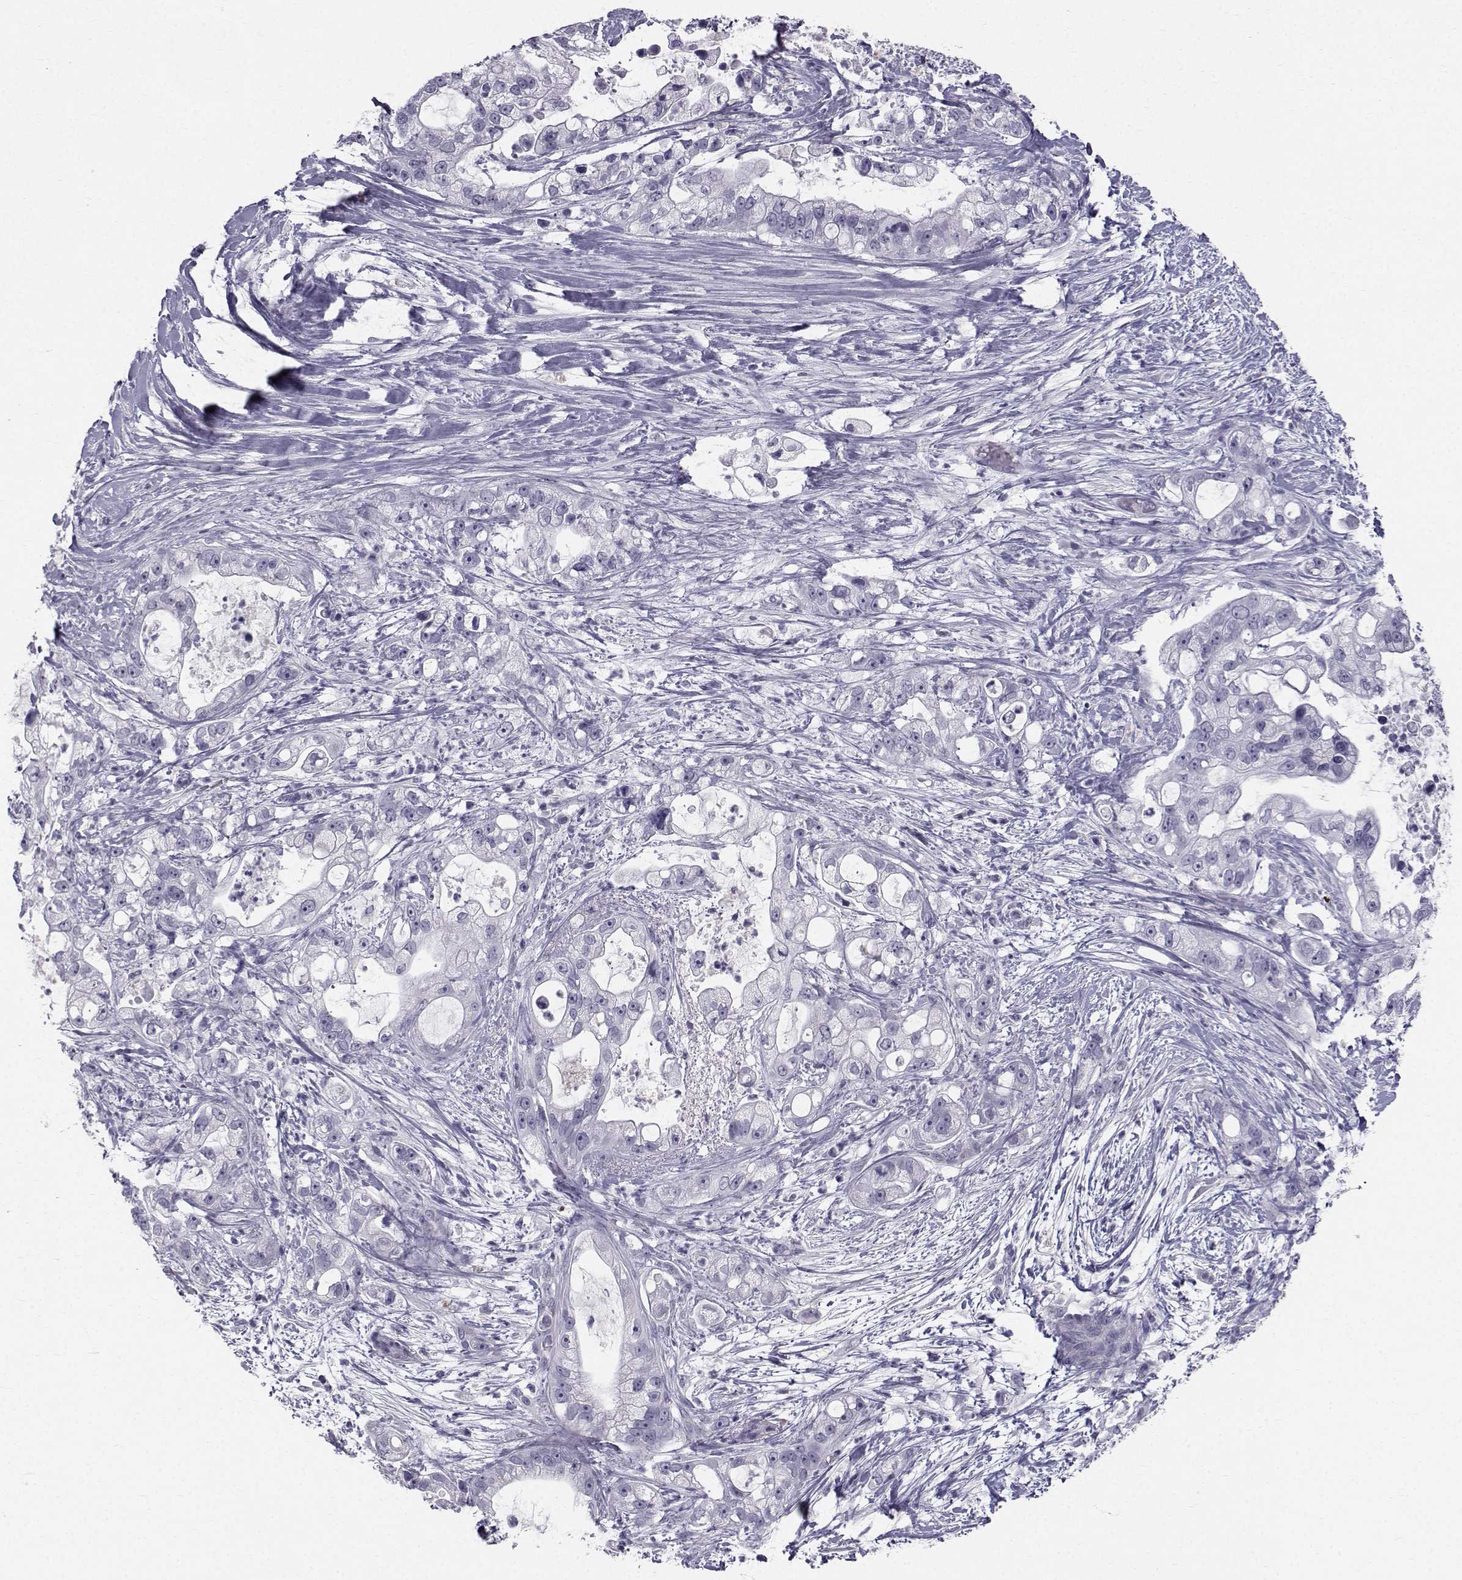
{"staining": {"intensity": "negative", "quantity": "none", "location": "none"}, "tissue": "pancreatic cancer", "cell_type": "Tumor cells", "image_type": "cancer", "snomed": [{"axis": "morphology", "description": "Adenocarcinoma, NOS"}, {"axis": "topography", "description": "Pancreas"}], "caption": "An IHC photomicrograph of pancreatic cancer is shown. There is no staining in tumor cells of pancreatic cancer.", "gene": "SPDYE4", "patient": {"sex": "female", "age": 69}}